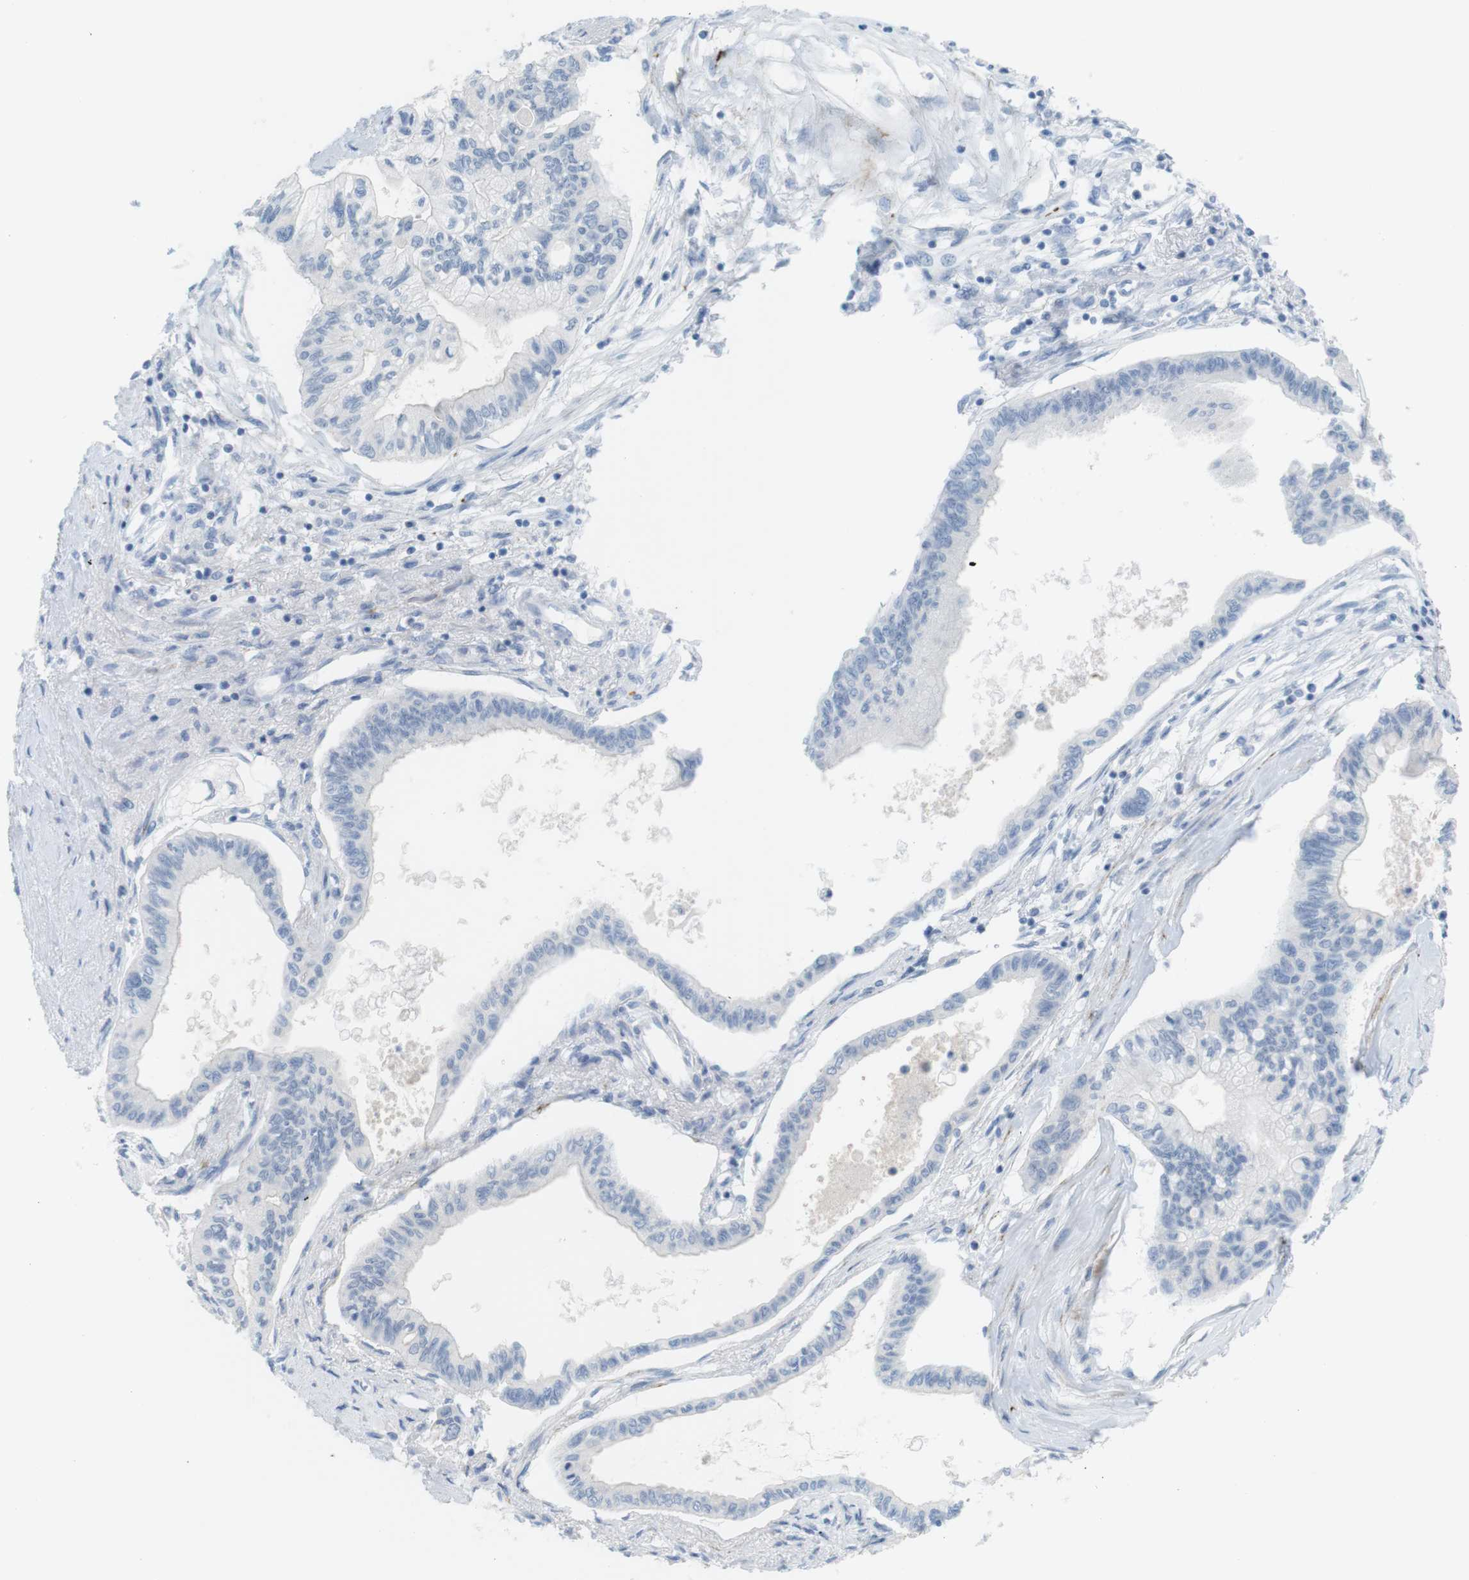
{"staining": {"intensity": "negative", "quantity": "none", "location": "none"}, "tissue": "pancreatic cancer", "cell_type": "Tumor cells", "image_type": "cancer", "snomed": [{"axis": "morphology", "description": "Adenocarcinoma, NOS"}, {"axis": "topography", "description": "Pancreas"}], "caption": "This histopathology image is of adenocarcinoma (pancreatic) stained with IHC to label a protein in brown with the nuclei are counter-stained blue. There is no expression in tumor cells. (DAB immunohistochemistry visualized using brightfield microscopy, high magnification).", "gene": "MYH9", "patient": {"sex": "female", "age": 77}}